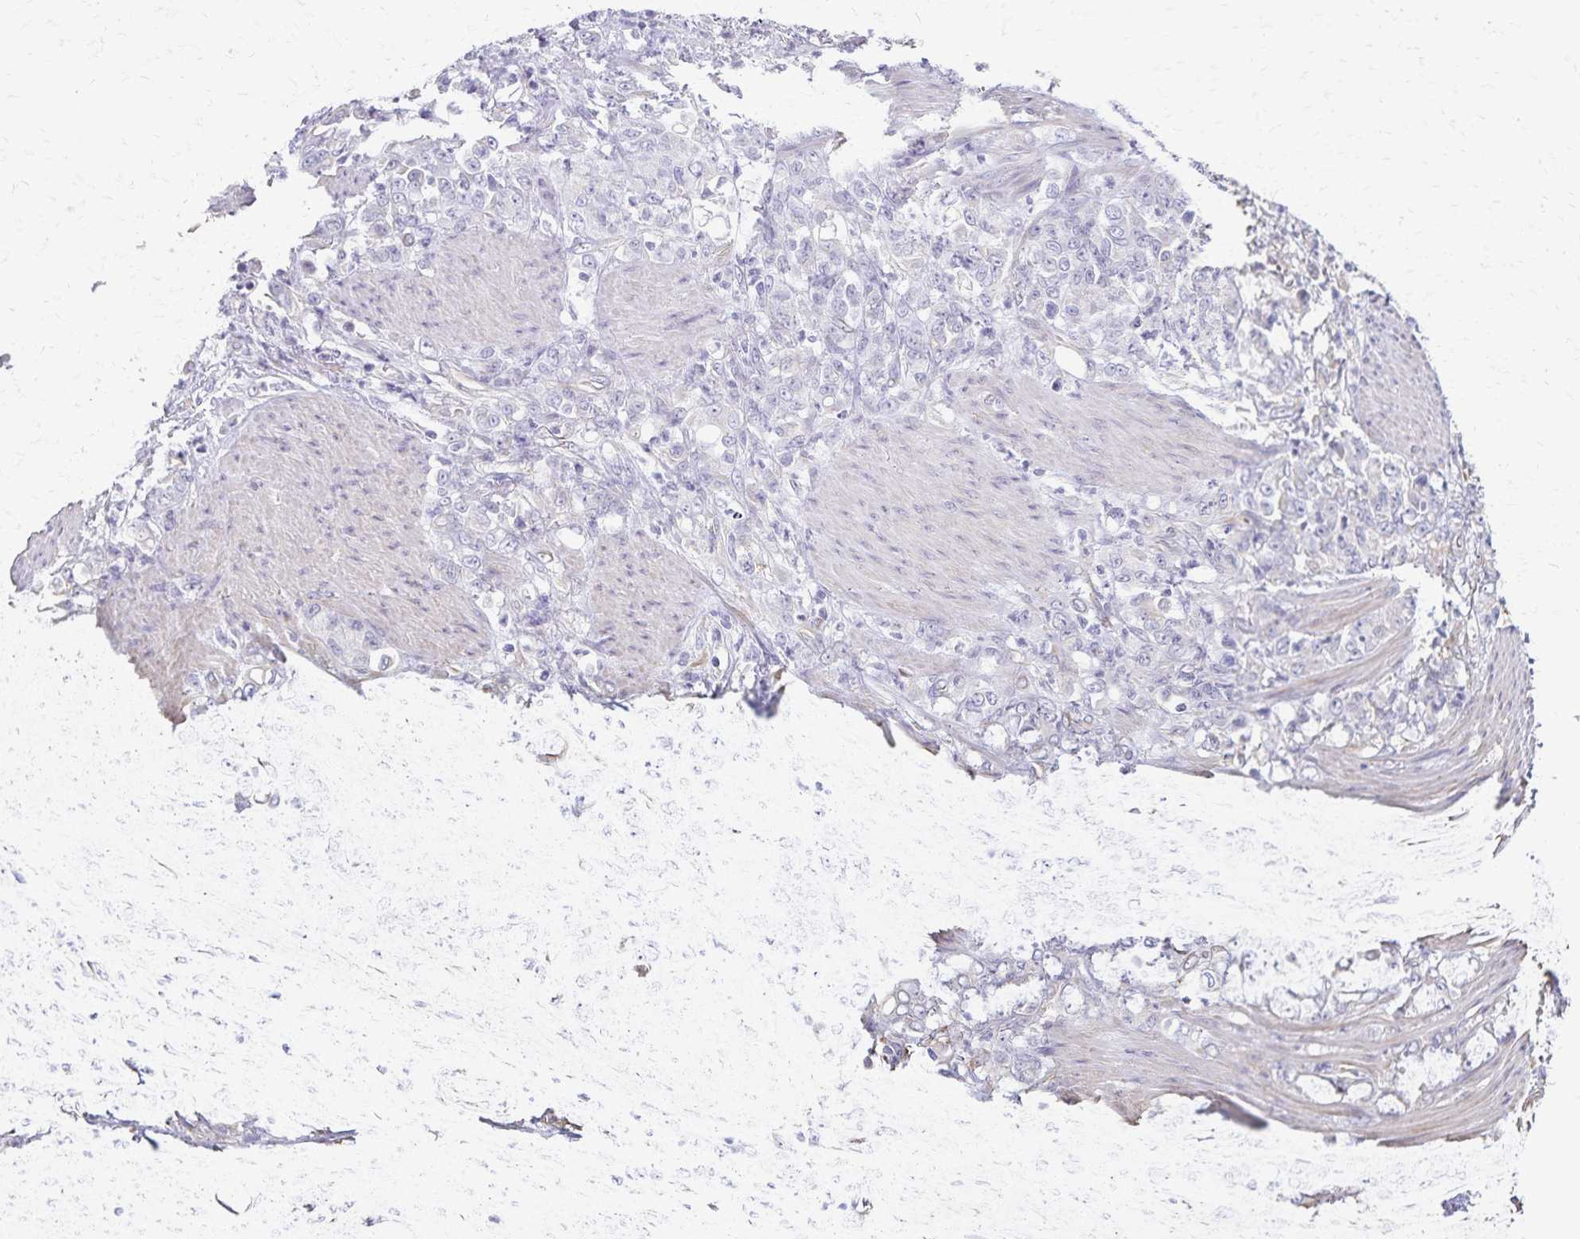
{"staining": {"intensity": "negative", "quantity": "none", "location": "none"}, "tissue": "stomach cancer", "cell_type": "Tumor cells", "image_type": "cancer", "snomed": [{"axis": "morphology", "description": "Adenocarcinoma, NOS"}, {"axis": "topography", "description": "Stomach"}], "caption": "Adenocarcinoma (stomach) was stained to show a protein in brown. There is no significant staining in tumor cells.", "gene": "KISS1", "patient": {"sex": "female", "age": 79}}